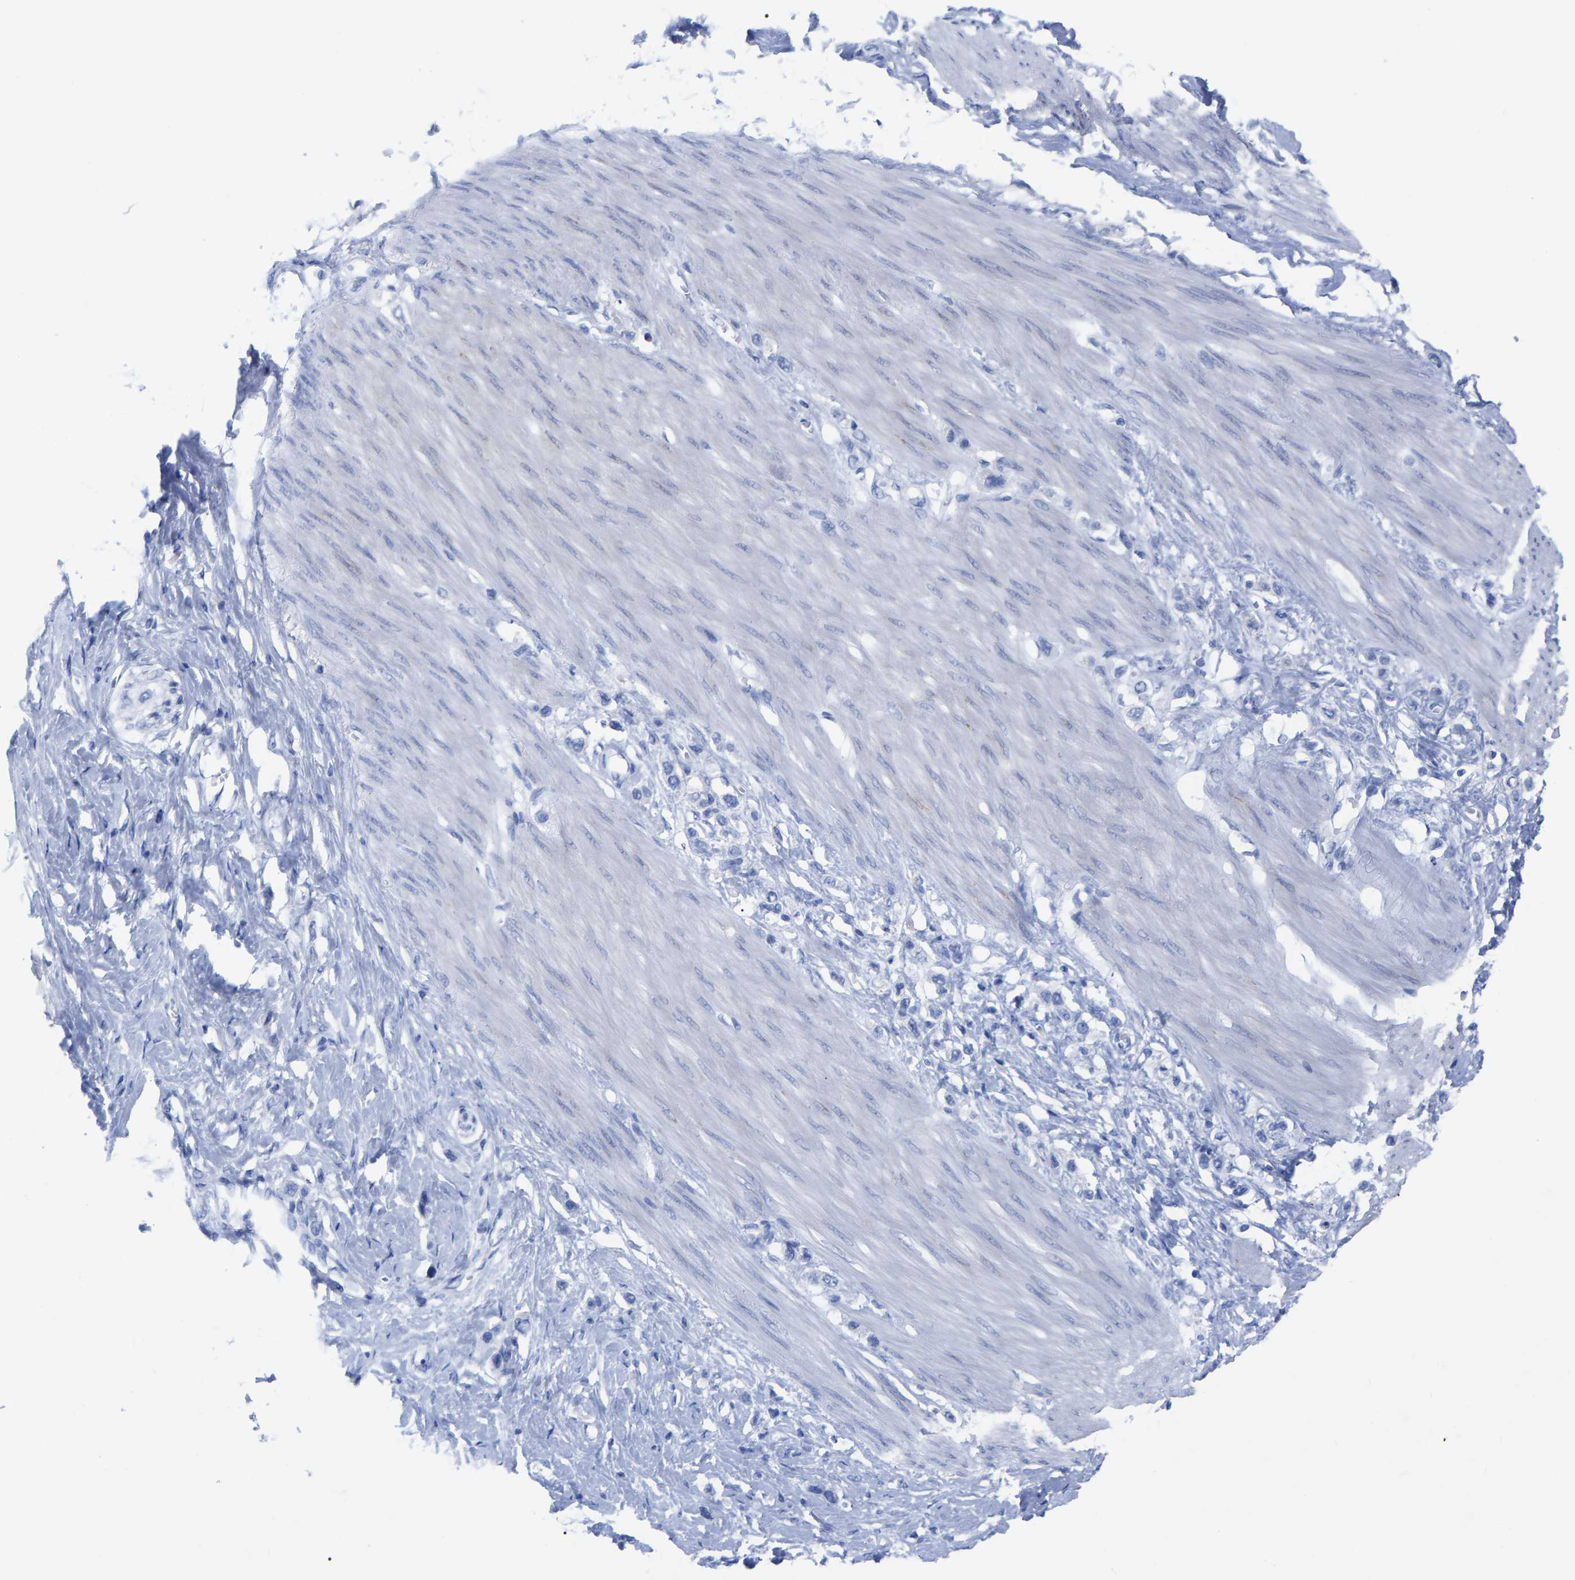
{"staining": {"intensity": "negative", "quantity": "none", "location": "none"}, "tissue": "stomach cancer", "cell_type": "Tumor cells", "image_type": "cancer", "snomed": [{"axis": "morphology", "description": "Adenocarcinoma, NOS"}, {"axis": "topography", "description": "Stomach"}], "caption": "This is an IHC photomicrograph of human stomach adenocarcinoma. There is no expression in tumor cells.", "gene": "HAPLN1", "patient": {"sex": "female", "age": 65}}